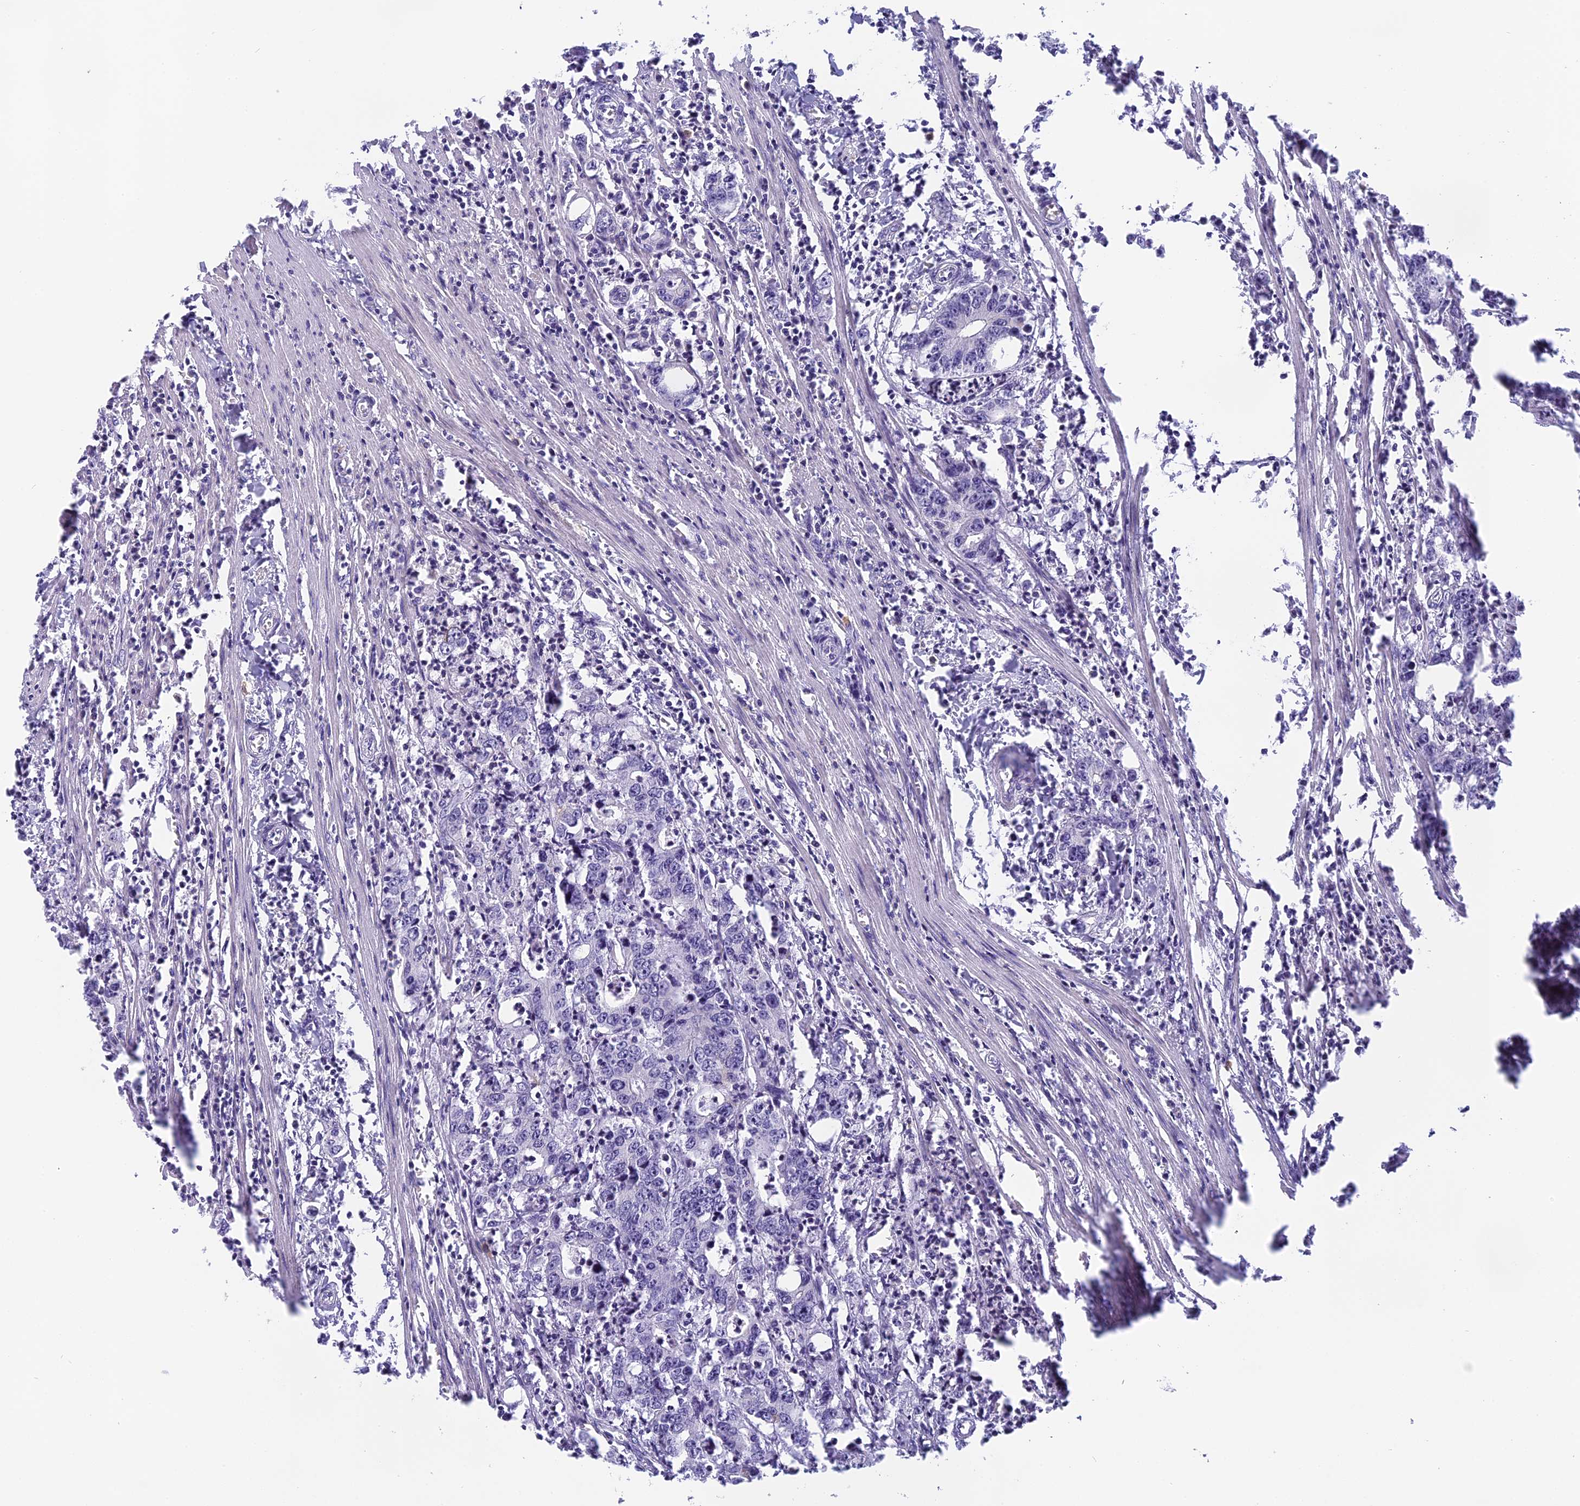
{"staining": {"intensity": "negative", "quantity": "none", "location": "none"}, "tissue": "colorectal cancer", "cell_type": "Tumor cells", "image_type": "cancer", "snomed": [{"axis": "morphology", "description": "Adenocarcinoma, NOS"}, {"axis": "topography", "description": "Colon"}], "caption": "An immunohistochemistry micrograph of colorectal adenocarcinoma is shown. There is no staining in tumor cells of colorectal adenocarcinoma.", "gene": "ARHGEF37", "patient": {"sex": "female", "age": 75}}